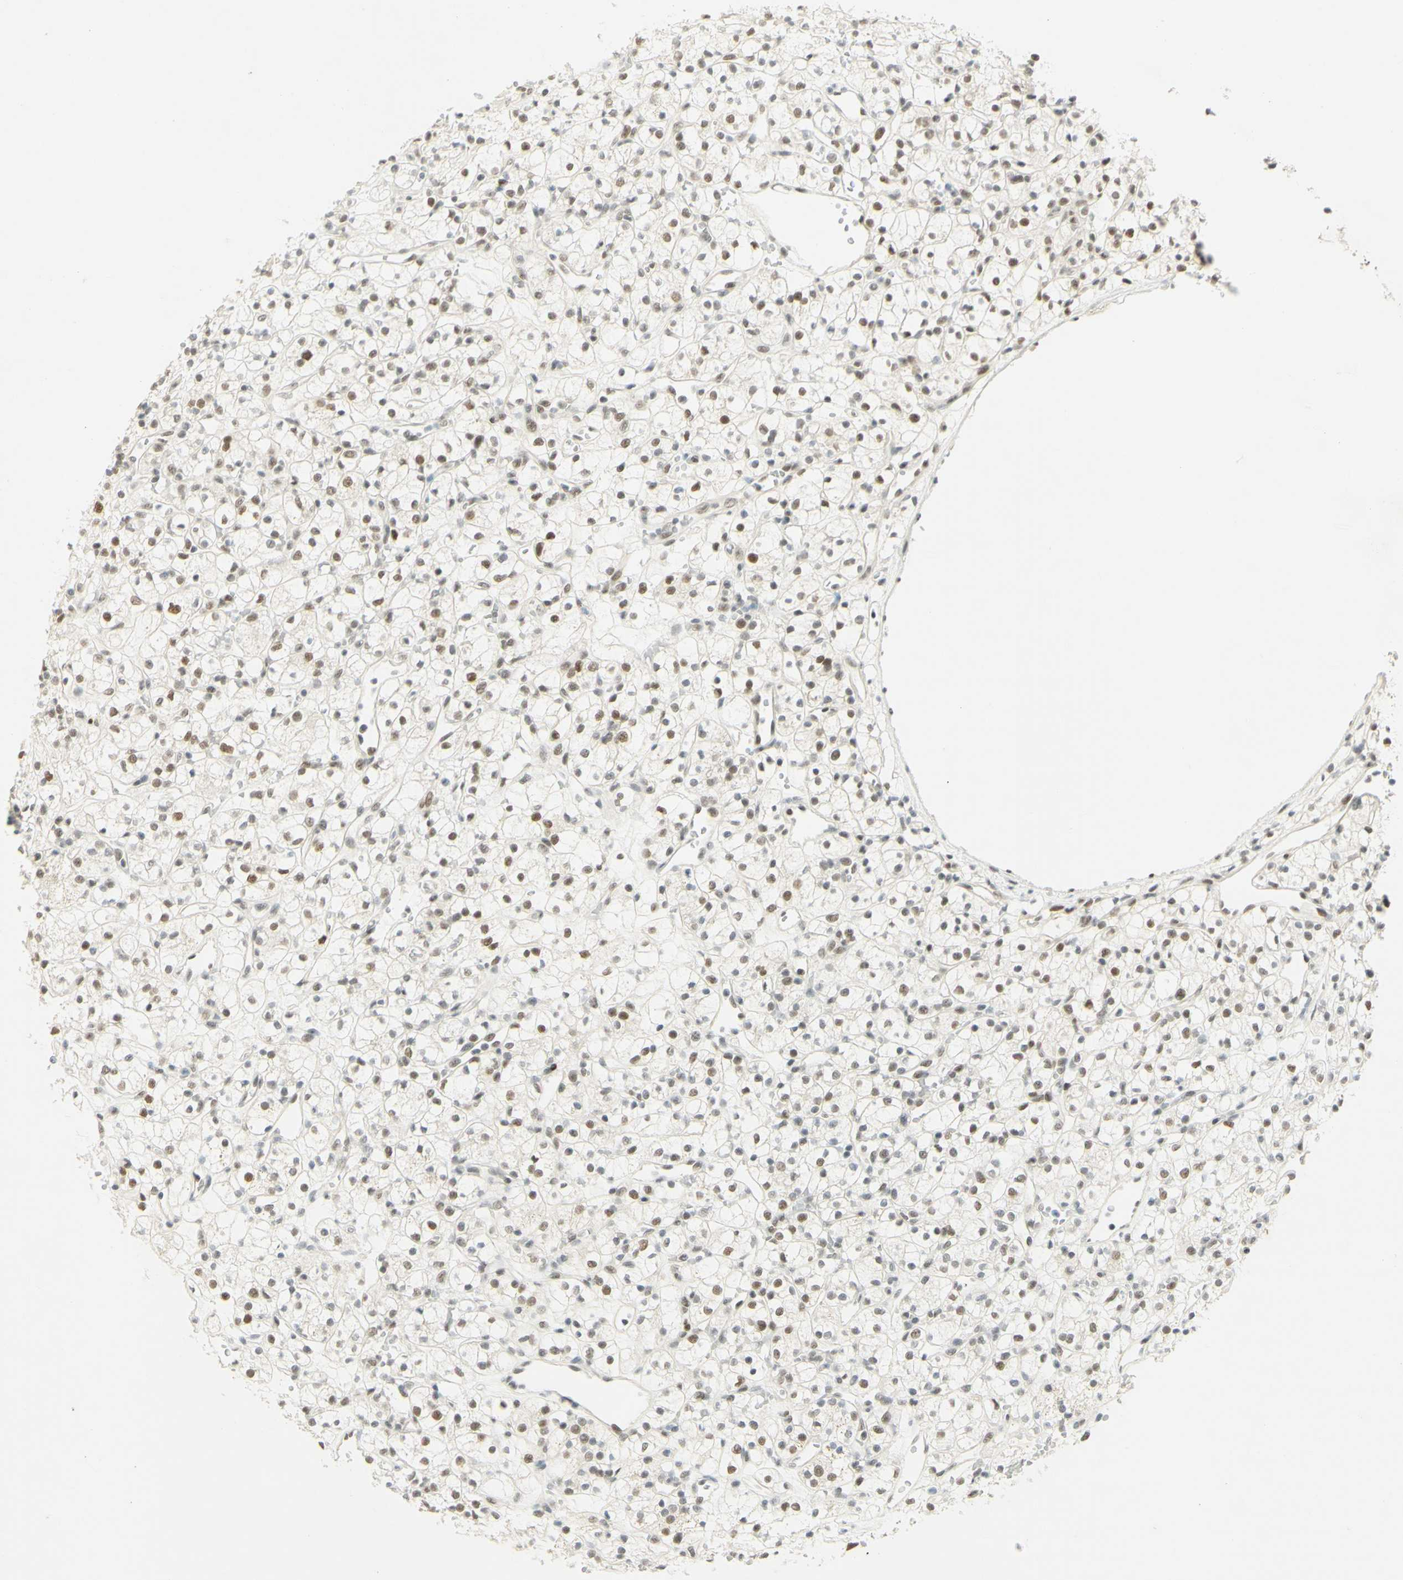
{"staining": {"intensity": "weak", "quantity": "25%-75%", "location": "nuclear"}, "tissue": "renal cancer", "cell_type": "Tumor cells", "image_type": "cancer", "snomed": [{"axis": "morphology", "description": "Adenocarcinoma, NOS"}, {"axis": "topography", "description": "Kidney"}], "caption": "The image shows staining of renal cancer, revealing weak nuclear protein positivity (brown color) within tumor cells.", "gene": "PMS2", "patient": {"sex": "female", "age": 60}}